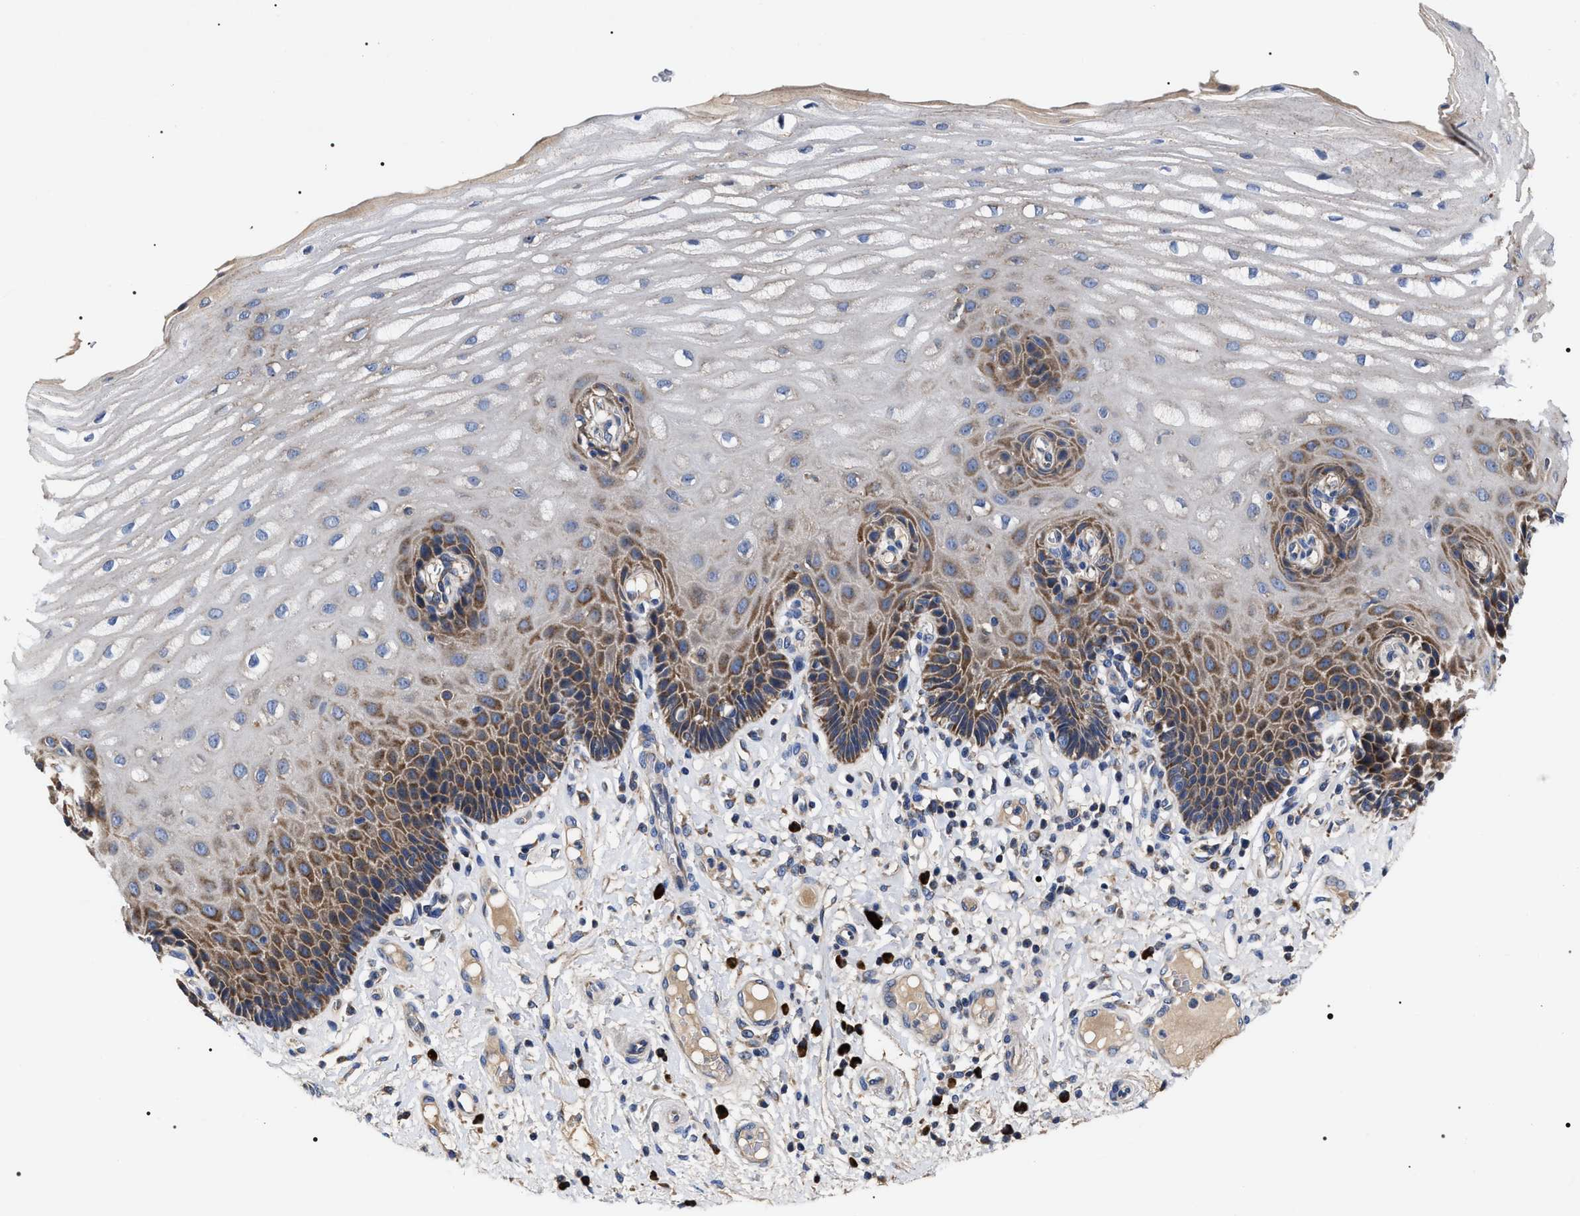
{"staining": {"intensity": "moderate", "quantity": "25%-75%", "location": "cytoplasmic/membranous"}, "tissue": "esophagus", "cell_type": "Squamous epithelial cells", "image_type": "normal", "snomed": [{"axis": "morphology", "description": "Normal tissue, NOS"}, {"axis": "topography", "description": "Esophagus"}], "caption": "Immunohistochemical staining of unremarkable esophagus demonstrates 25%-75% levels of moderate cytoplasmic/membranous protein expression in approximately 25%-75% of squamous epithelial cells. (Stains: DAB (3,3'-diaminobenzidine) in brown, nuclei in blue, Microscopy: brightfield microscopy at high magnification).", "gene": "MACC1", "patient": {"sex": "male", "age": 54}}